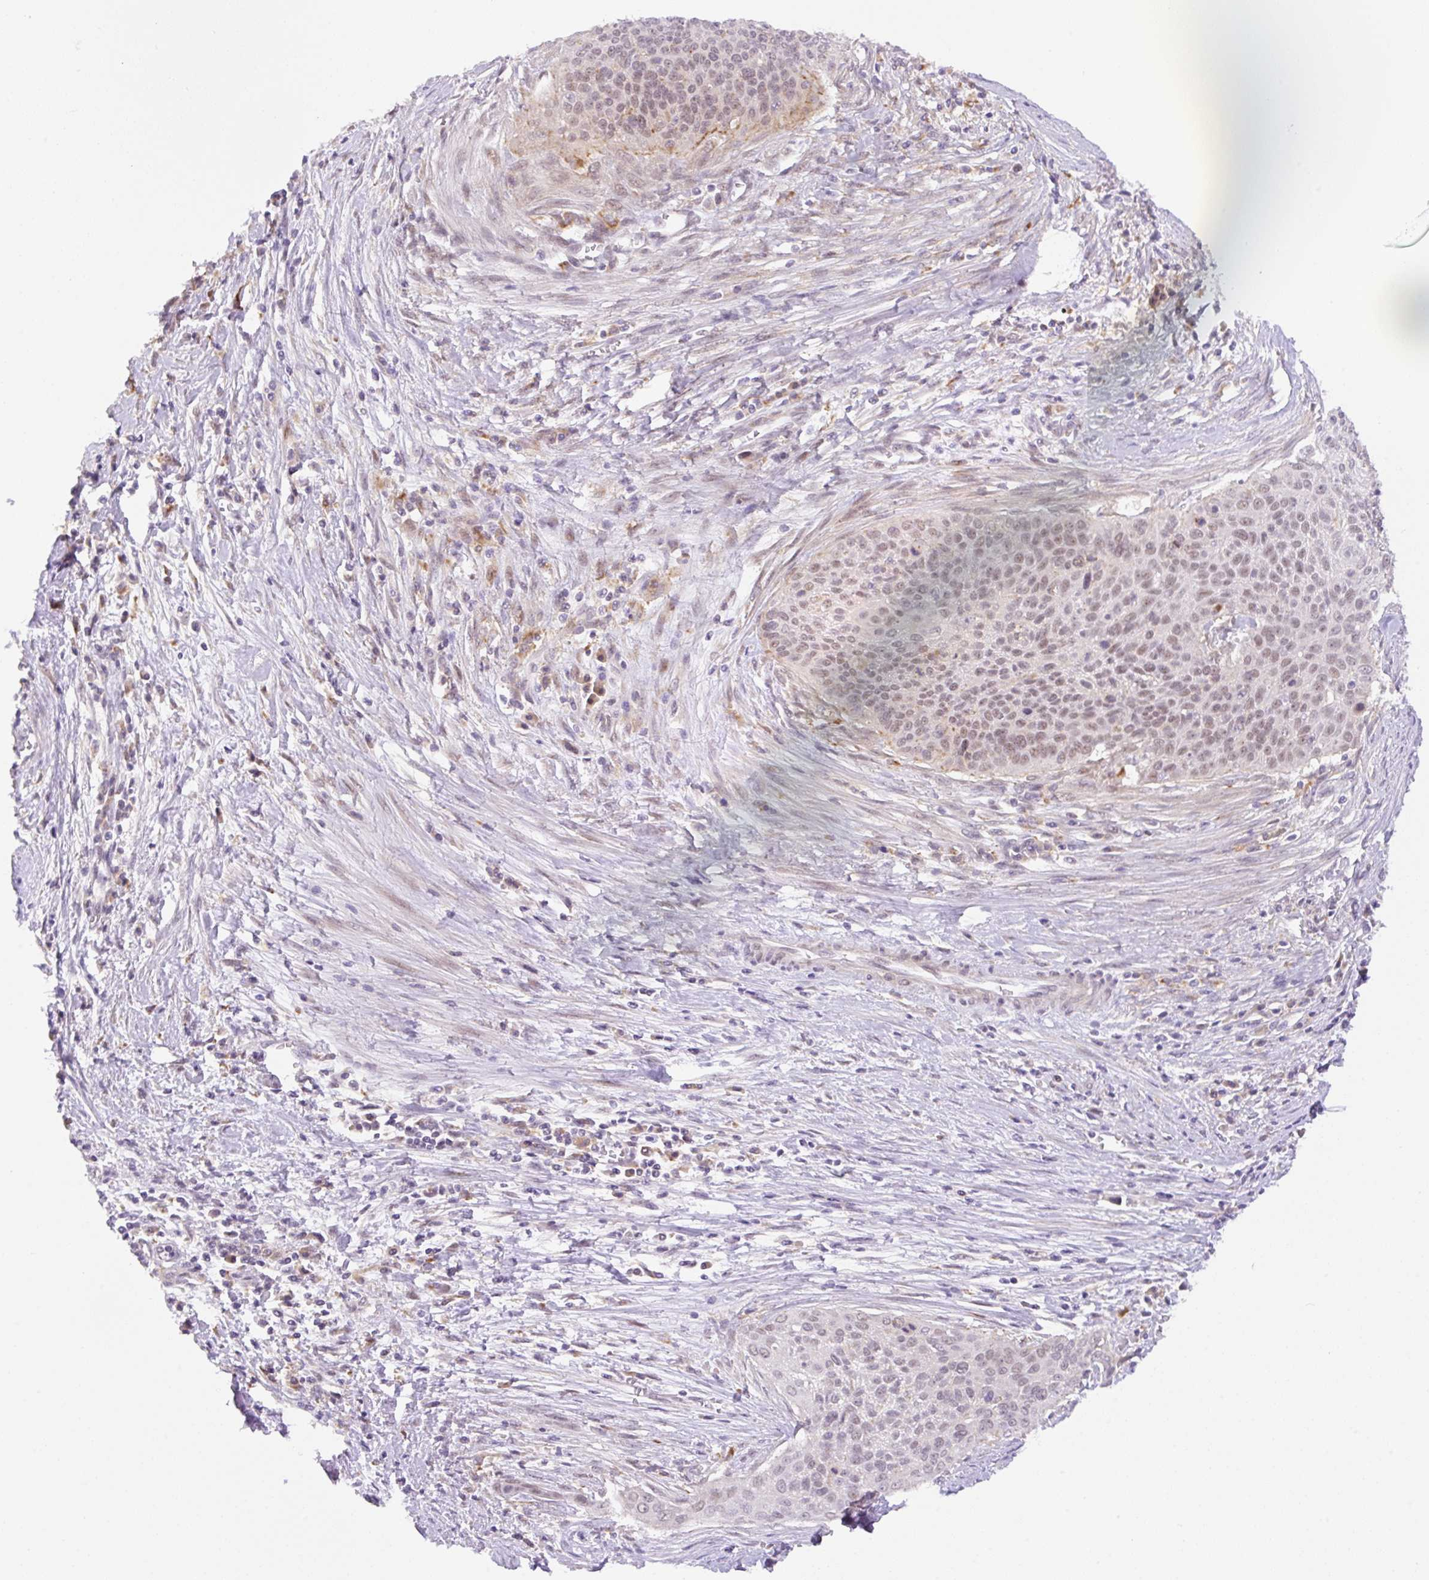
{"staining": {"intensity": "moderate", "quantity": "25%-75%", "location": "nuclear"}, "tissue": "cervical cancer", "cell_type": "Tumor cells", "image_type": "cancer", "snomed": [{"axis": "morphology", "description": "Squamous cell carcinoma, NOS"}, {"axis": "topography", "description": "Cervix"}], "caption": "Approximately 25%-75% of tumor cells in cervical squamous cell carcinoma show moderate nuclear protein positivity as visualized by brown immunohistochemical staining.", "gene": "CEBPZOS", "patient": {"sex": "female", "age": 55}}